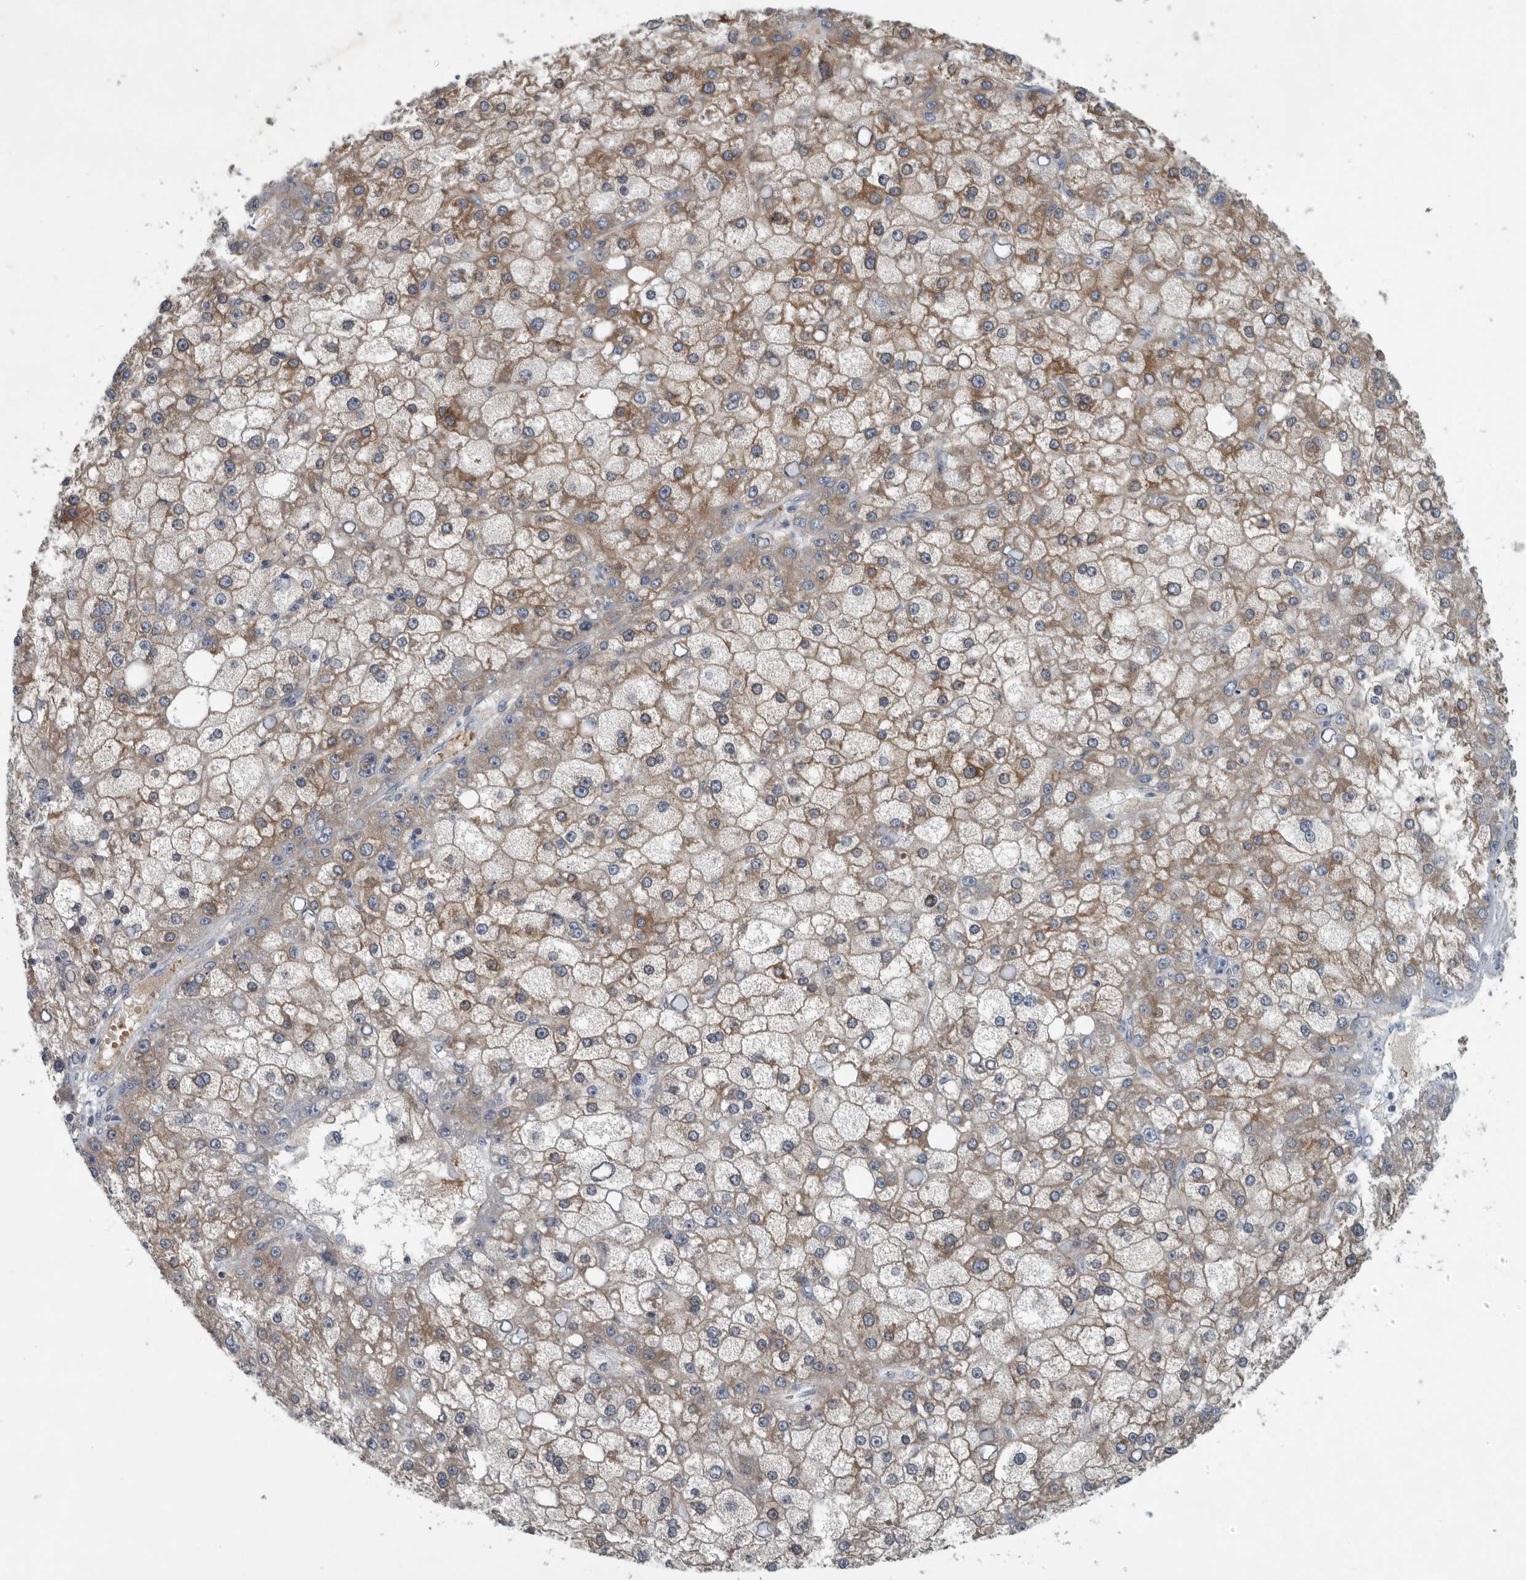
{"staining": {"intensity": "moderate", "quantity": "25%-75%", "location": "cytoplasmic/membranous"}, "tissue": "liver cancer", "cell_type": "Tumor cells", "image_type": "cancer", "snomed": [{"axis": "morphology", "description": "Carcinoma, Hepatocellular, NOS"}, {"axis": "topography", "description": "Liver"}], "caption": "Protein expression analysis of human liver cancer reveals moderate cytoplasmic/membranous positivity in approximately 25%-75% of tumor cells.", "gene": "MPP3", "patient": {"sex": "male", "age": 67}}